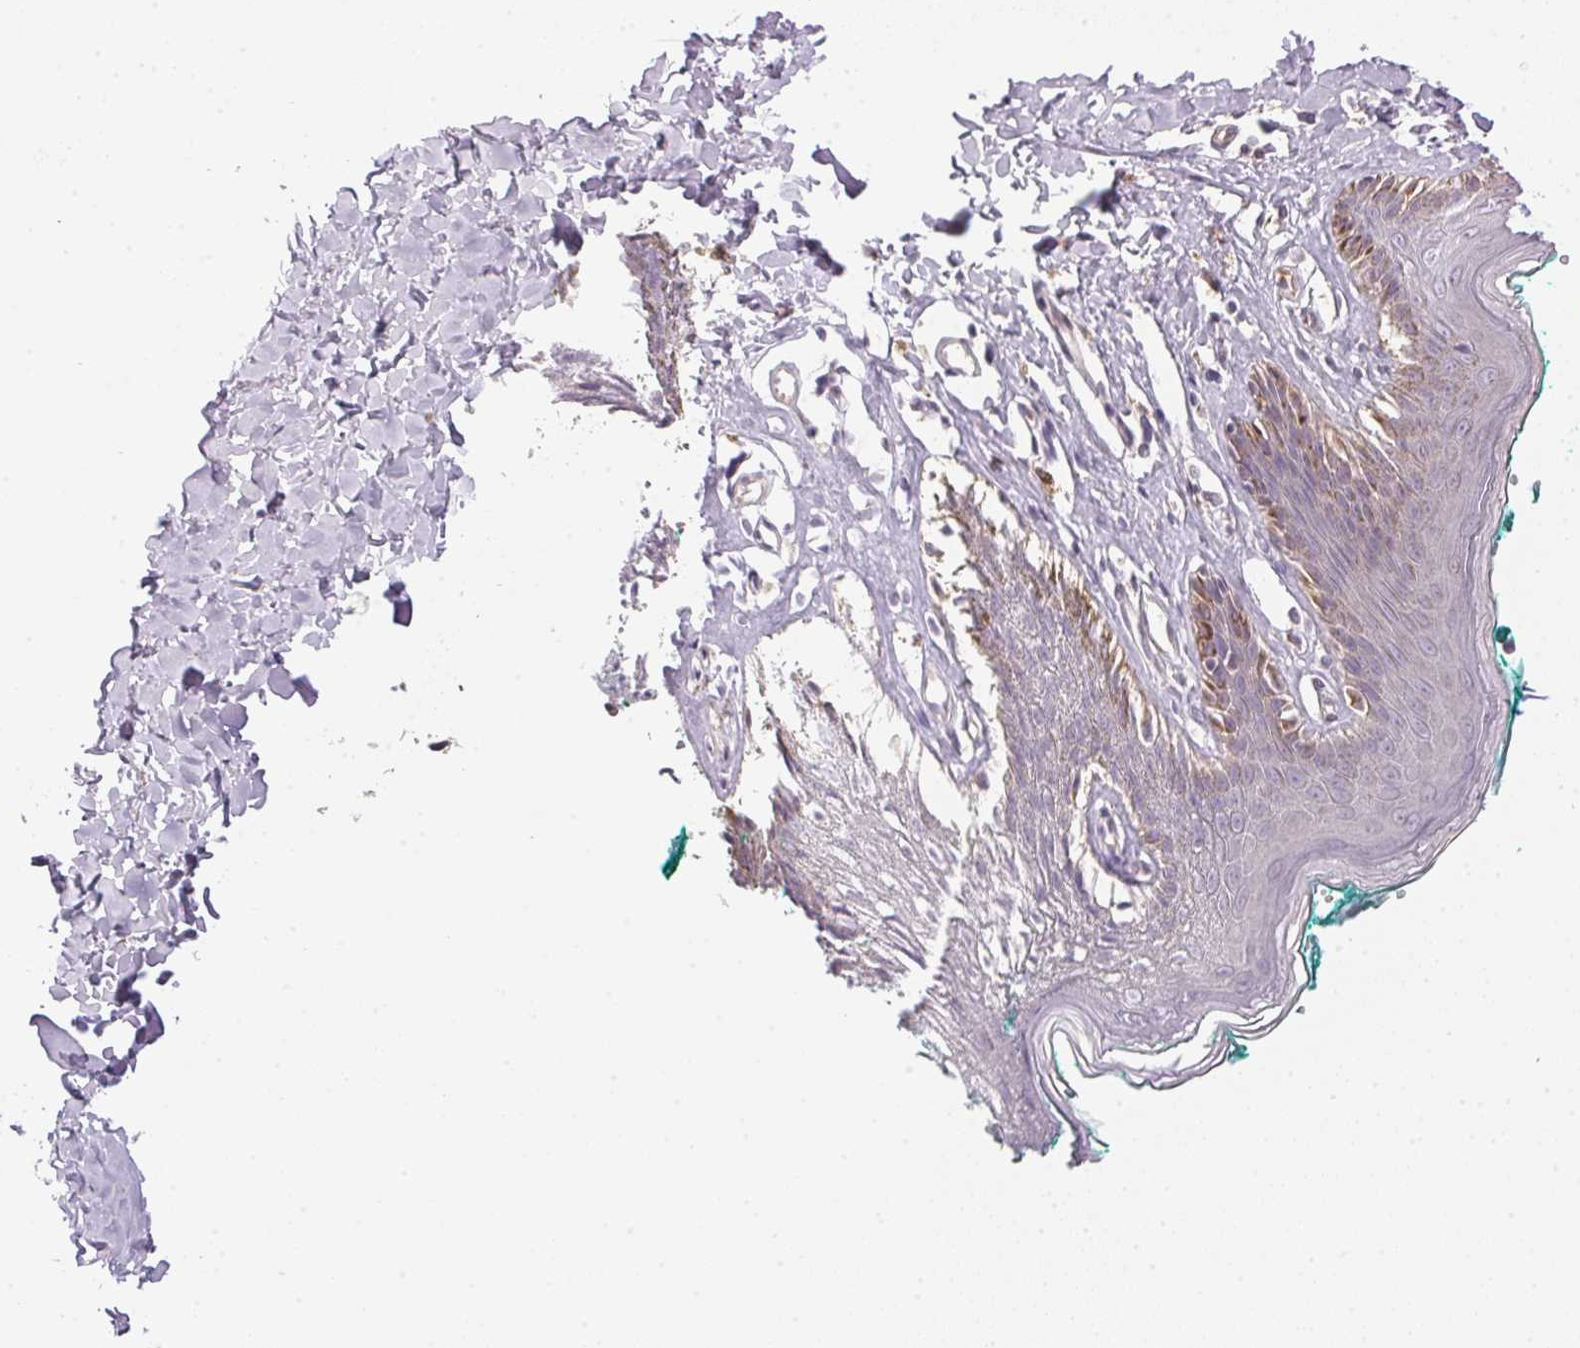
{"staining": {"intensity": "negative", "quantity": "none", "location": "none"}, "tissue": "skin", "cell_type": "Epidermal cells", "image_type": "normal", "snomed": [{"axis": "morphology", "description": "Normal tissue, NOS"}, {"axis": "topography", "description": "Vulva"}, {"axis": "topography", "description": "Peripheral nerve tissue"}], "caption": "Epidermal cells are negative for brown protein staining in unremarkable skin. (Brightfield microscopy of DAB immunohistochemistry (IHC) at high magnification).", "gene": "GDAP1L1", "patient": {"sex": "female", "age": 66}}